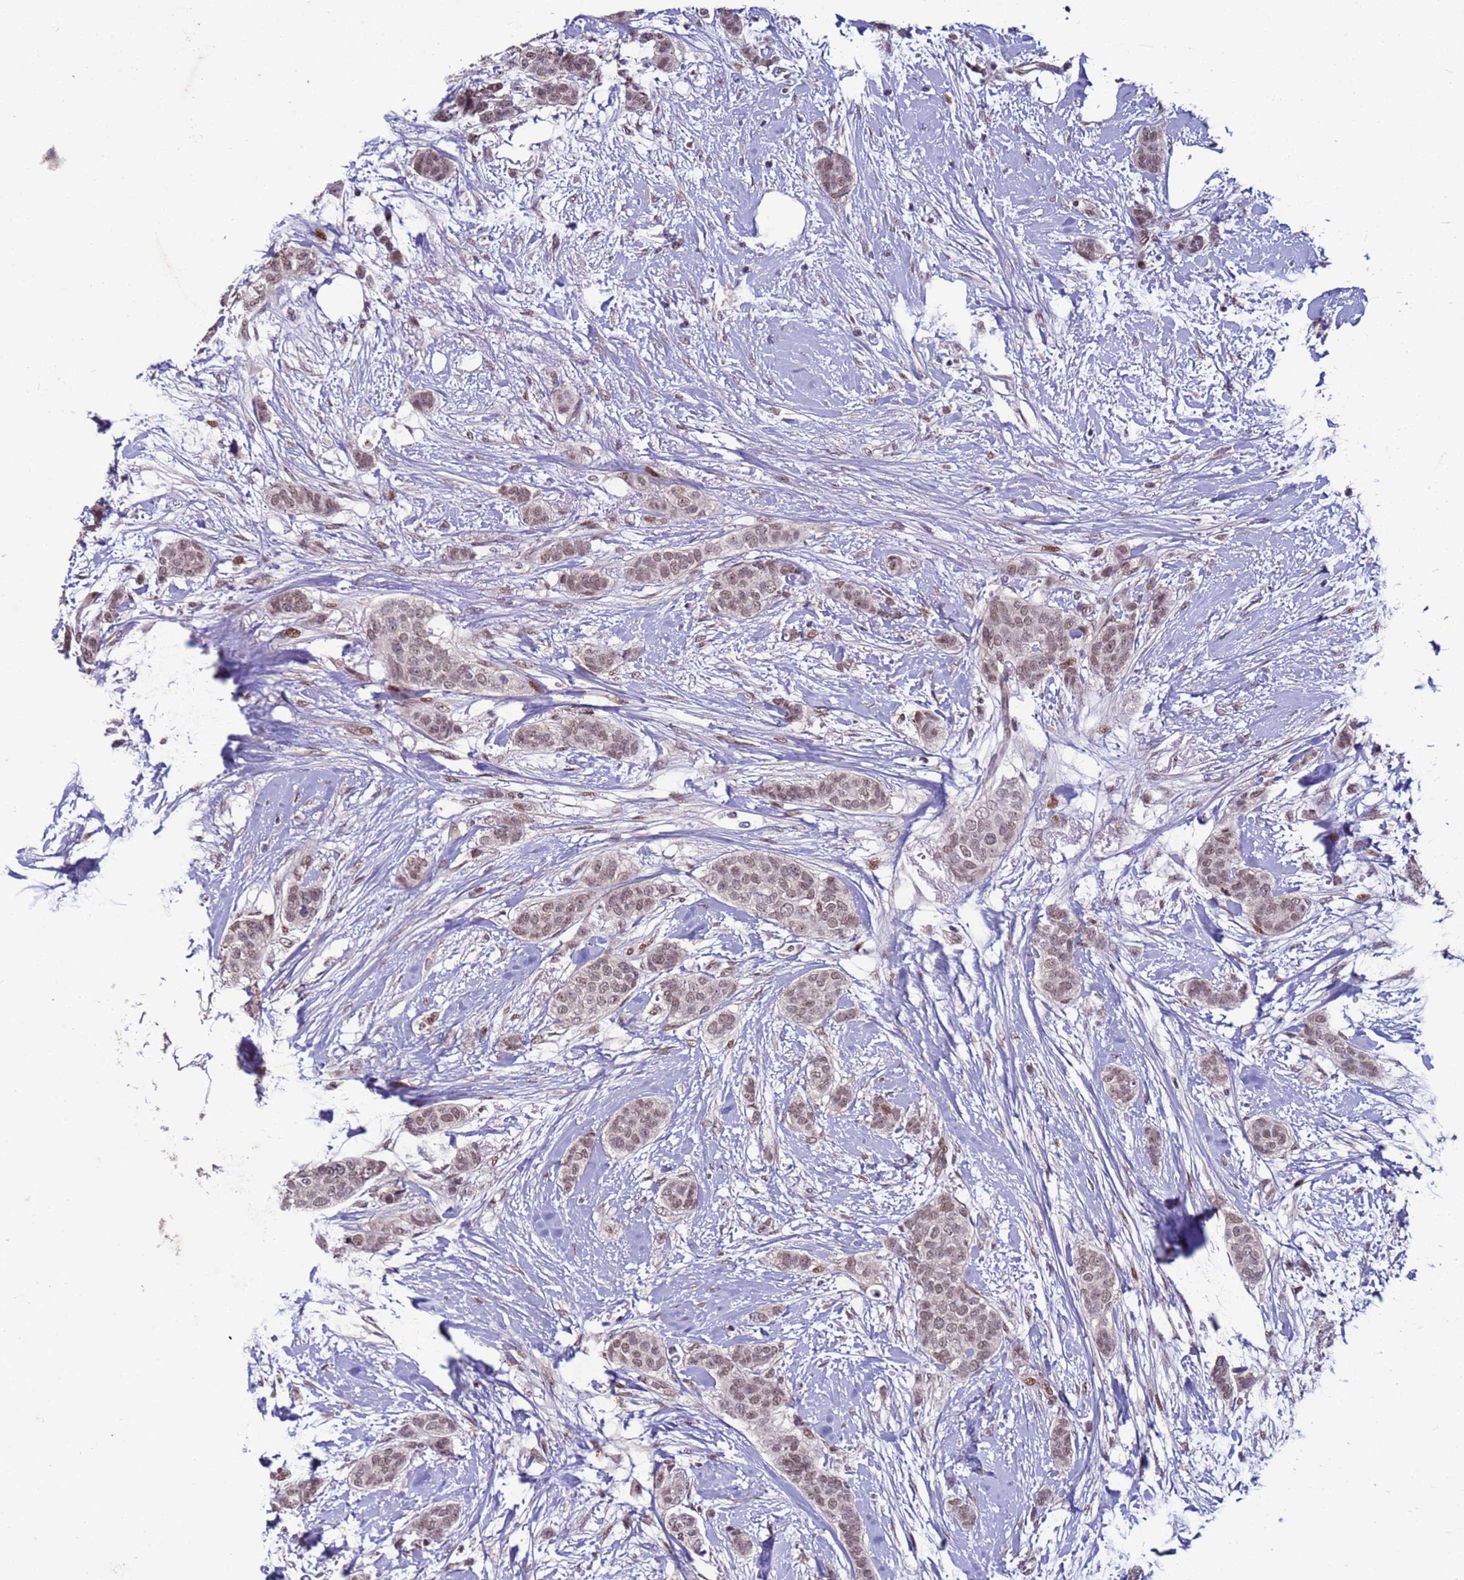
{"staining": {"intensity": "weak", "quantity": "25%-75%", "location": "nuclear"}, "tissue": "breast cancer", "cell_type": "Tumor cells", "image_type": "cancer", "snomed": [{"axis": "morphology", "description": "Duct carcinoma"}, {"axis": "topography", "description": "Breast"}], "caption": "A brown stain labels weak nuclear staining of a protein in human breast infiltrating ductal carcinoma tumor cells.", "gene": "SHC3", "patient": {"sex": "female", "age": 72}}